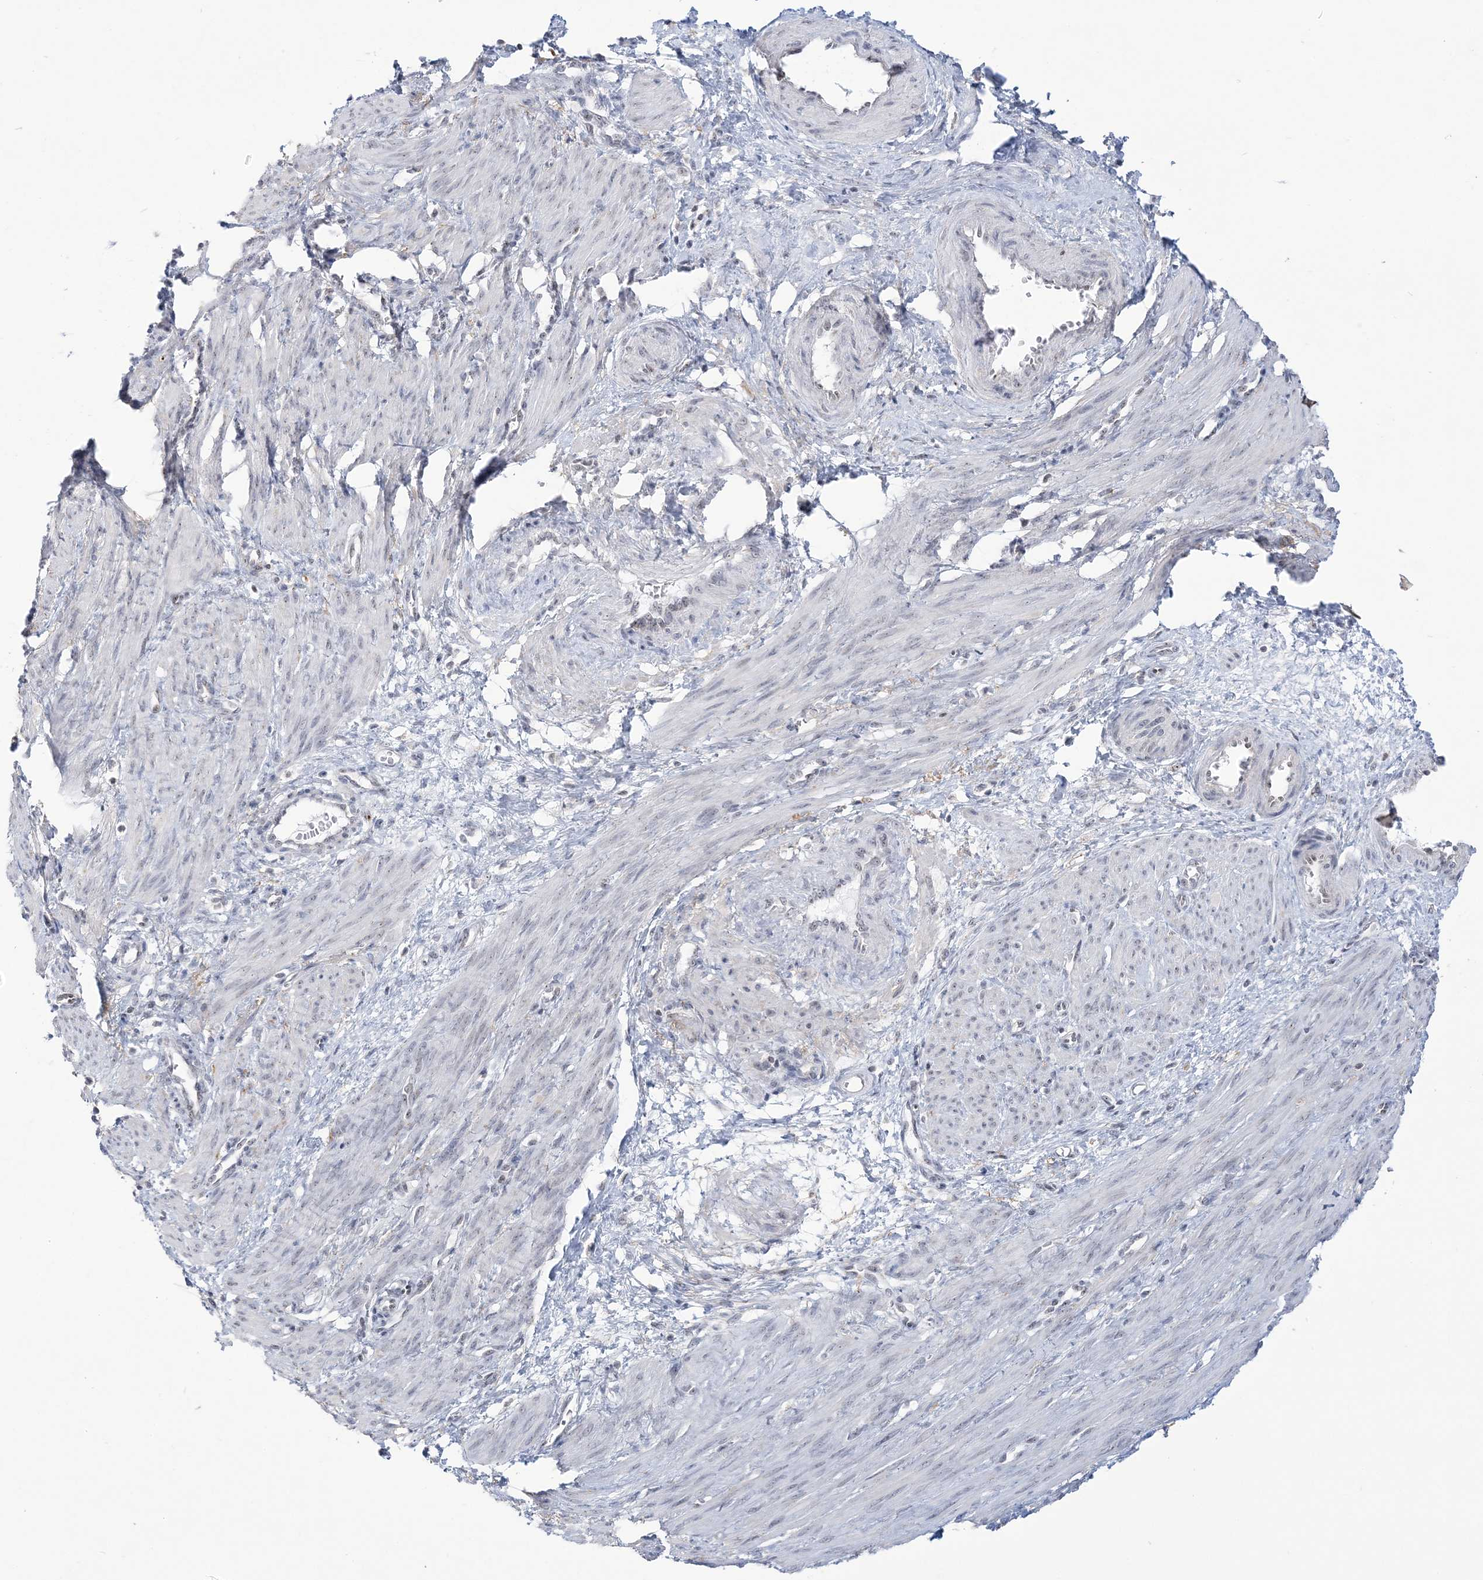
{"staining": {"intensity": "negative", "quantity": "none", "location": "none"}, "tissue": "smooth muscle", "cell_type": "Smooth muscle cells", "image_type": "normal", "snomed": [{"axis": "morphology", "description": "Normal tissue, NOS"}, {"axis": "topography", "description": "Endometrium"}], "caption": "Benign smooth muscle was stained to show a protein in brown. There is no significant positivity in smooth muscle cells. (Brightfield microscopy of DAB (3,3'-diaminobenzidine) immunohistochemistry (IHC) at high magnification).", "gene": "DDX21", "patient": {"sex": "female", "age": 33}}